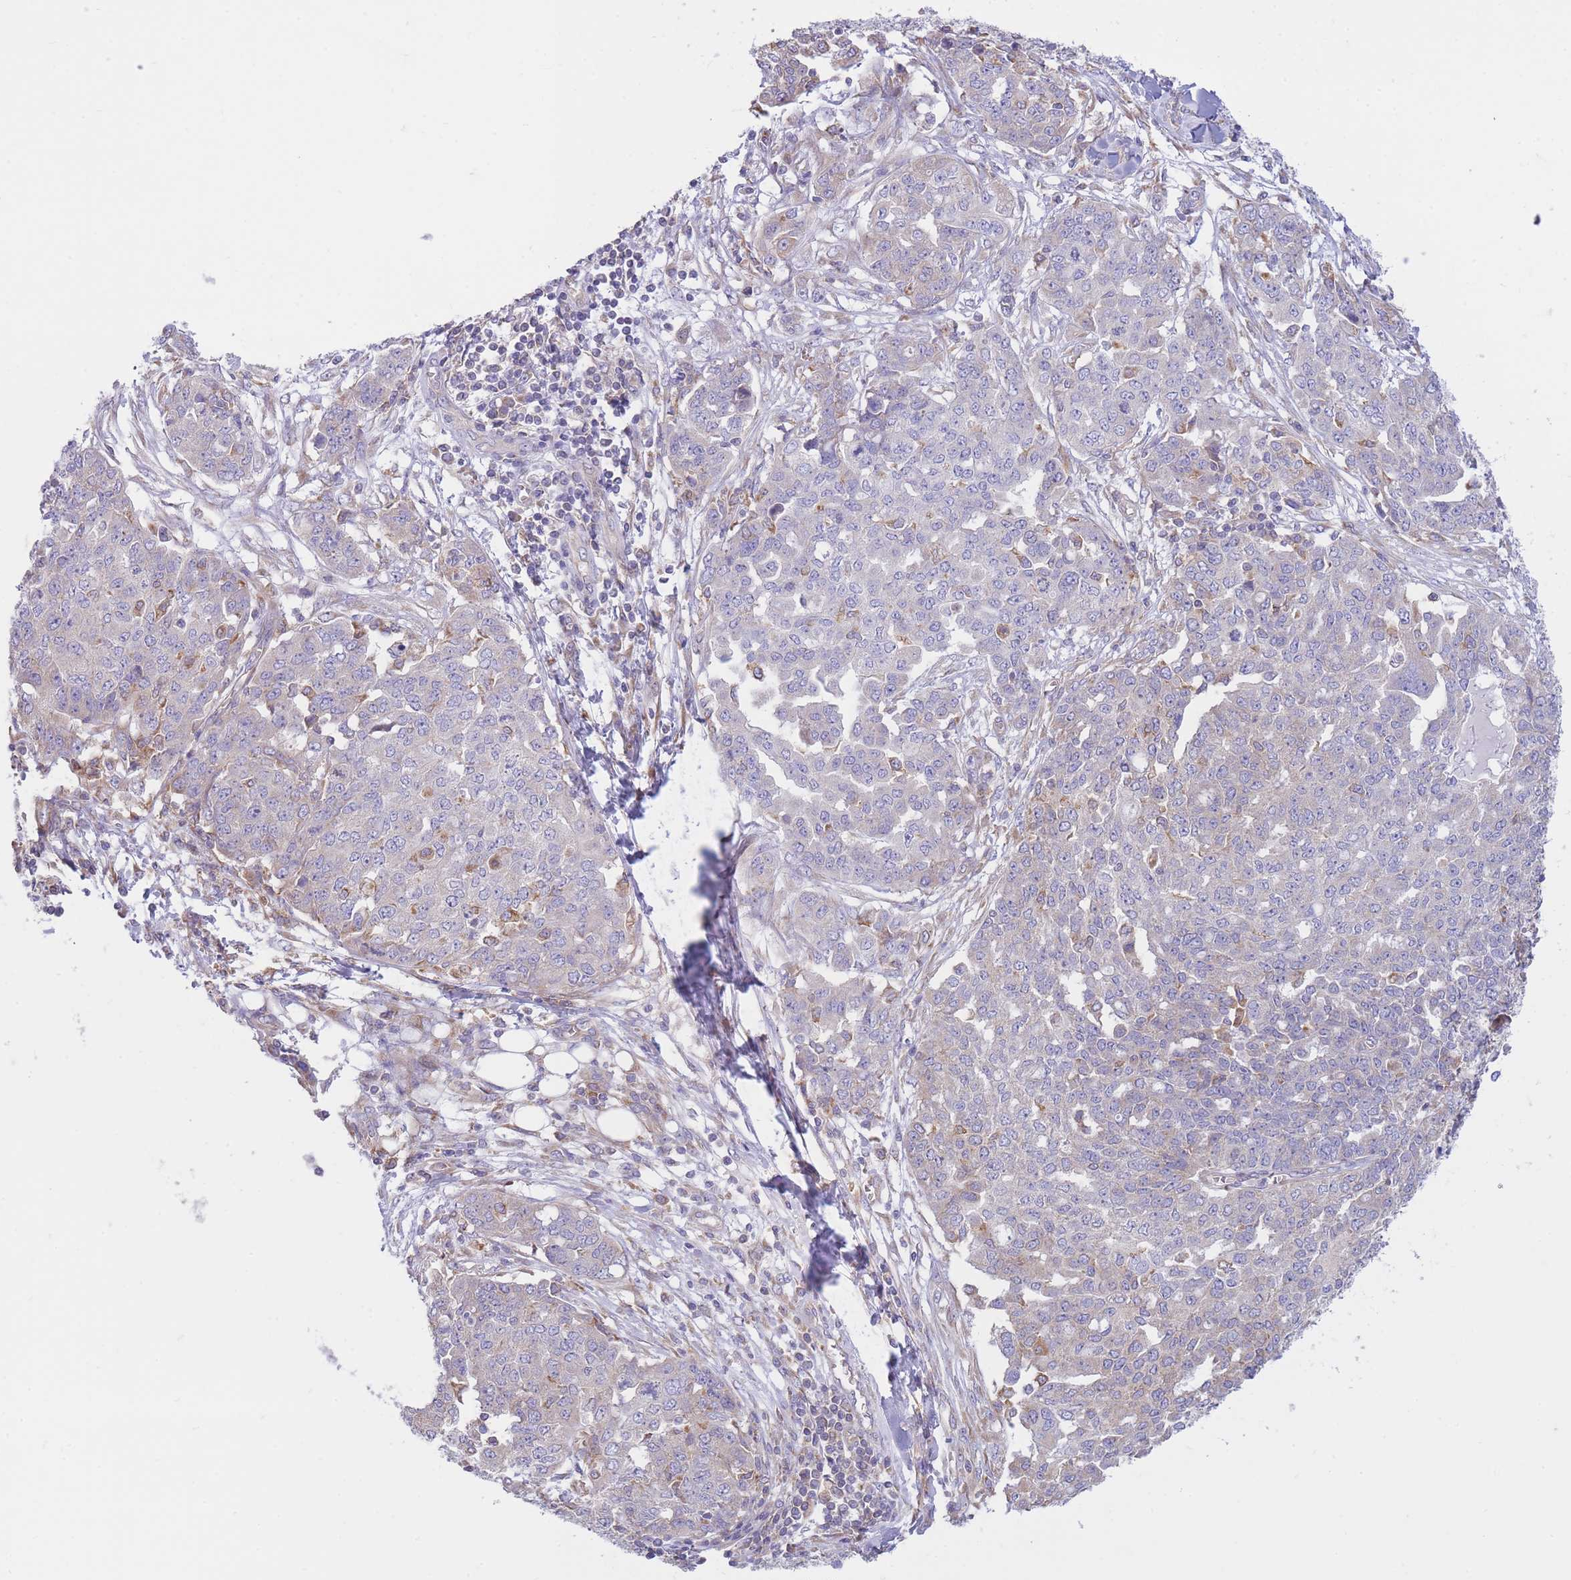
{"staining": {"intensity": "weak", "quantity": "<25%", "location": "cytoplasmic/membranous"}, "tissue": "ovarian cancer", "cell_type": "Tumor cells", "image_type": "cancer", "snomed": [{"axis": "morphology", "description": "Cystadenocarcinoma, serous, NOS"}, {"axis": "topography", "description": "Soft tissue"}, {"axis": "topography", "description": "Ovary"}], "caption": "Human ovarian serous cystadenocarcinoma stained for a protein using IHC reveals no staining in tumor cells.", "gene": "SH2B2", "patient": {"sex": "female", "age": 57}}